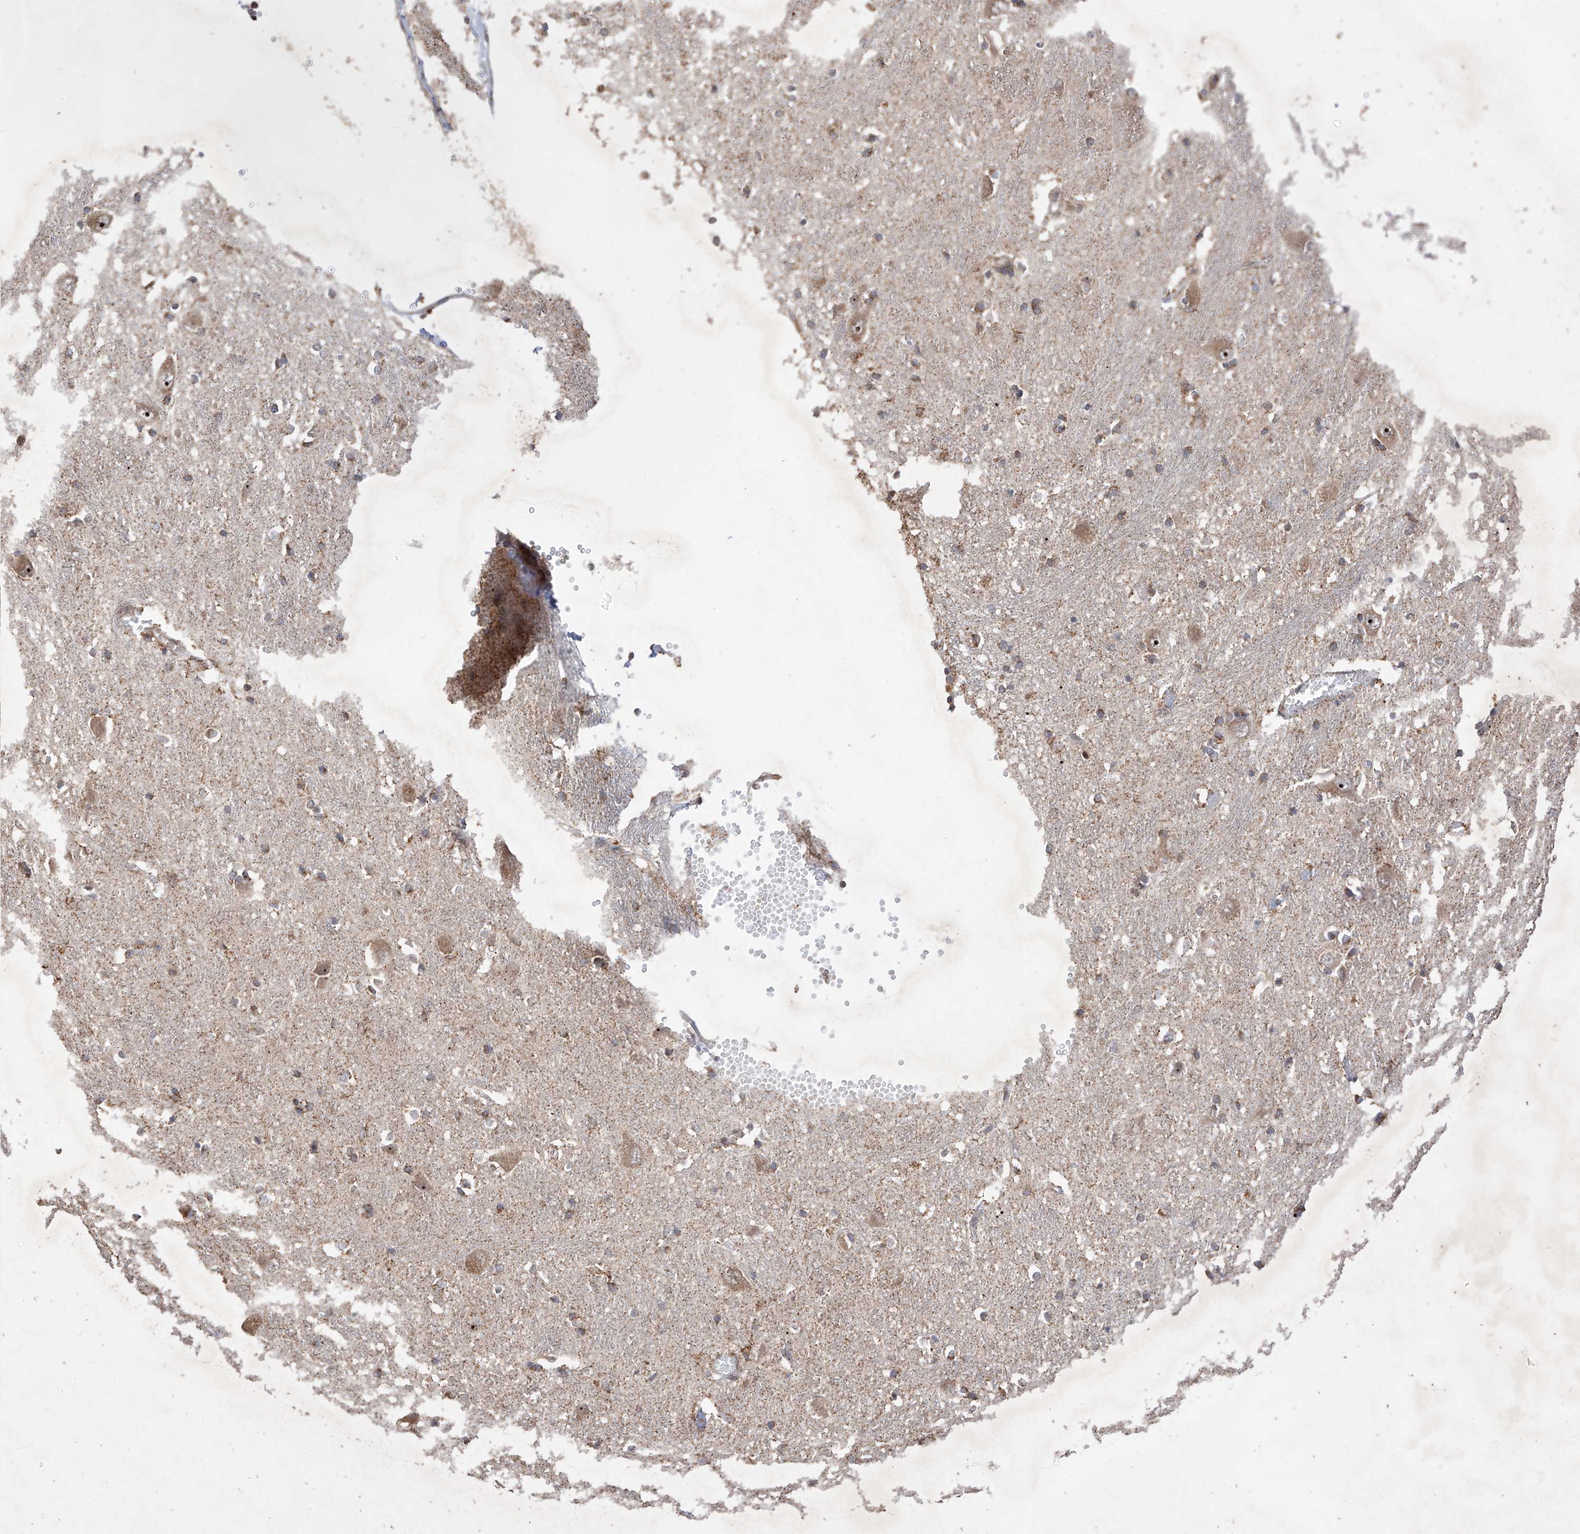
{"staining": {"intensity": "weak", "quantity": "25%-75%", "location": "cytoplasmic/membranous"}, "tissue": "caudate", "cell_type": "Glial cells", "image_type": "normal", "snomed": [{"axis": "morphology", "description": "Normal tissue, NOS"}, {"axis": "topography", "description": "Lateral ventricle wall"}], "caption": "Weak cytoplasmic/membranous staining for a protein is identified in about 25%-75% of glial cells of unremarkable caudate using IHC.", "gene": "LATS1", "patient": {"sex": "male", "age": 37}}